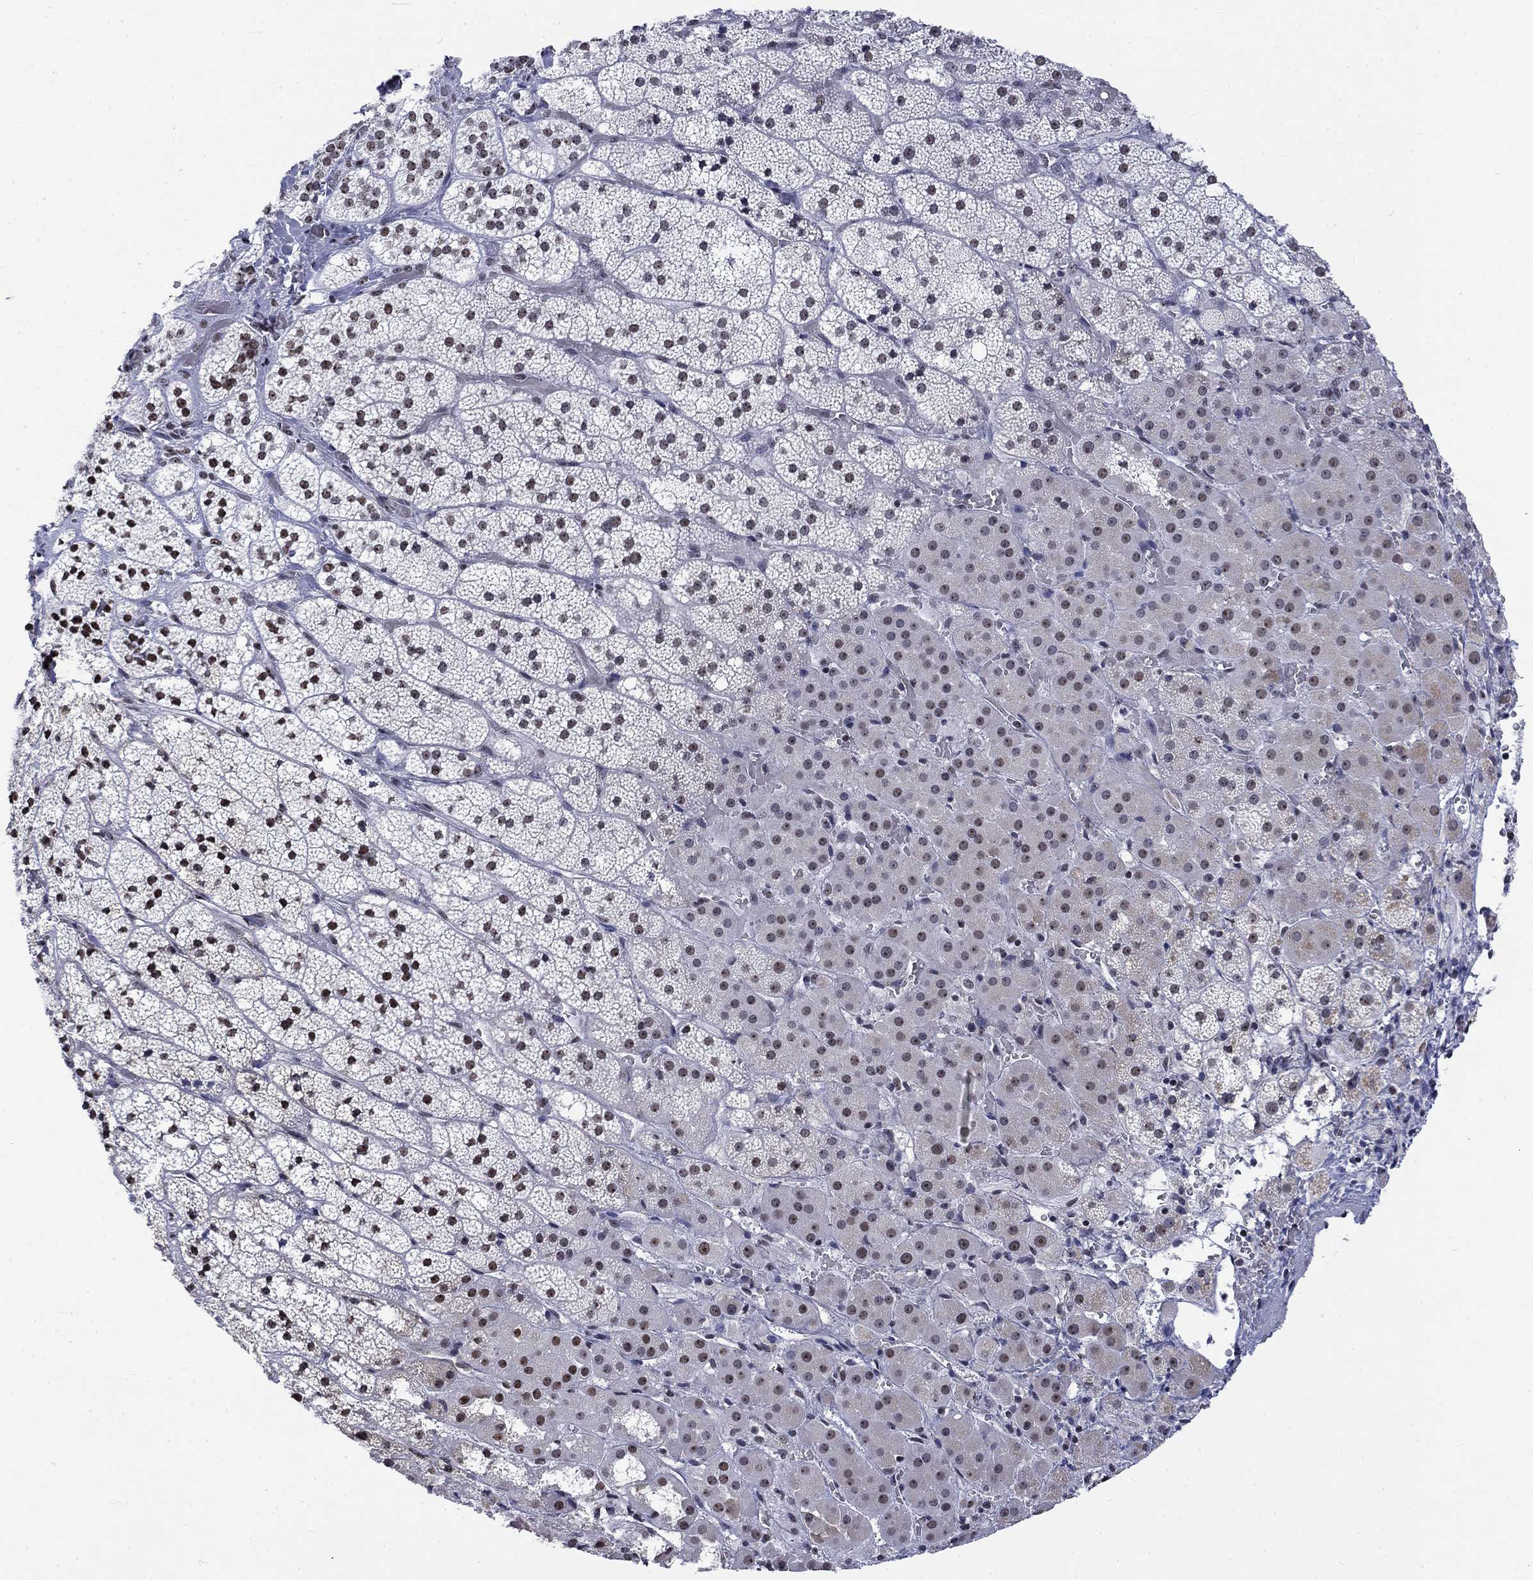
{"staining": {"intensity": "moderate", "quantity": "<25%", "location": "nuclear"}, "tissue": "adrenal gland", "cell_type": "Glandular cells", "image_type": "normal", "snomed": [{"axis": "morphology", "description": "Normal tissue, NOS"}, {"axis": "topography", "description": "Adrenal gland"}], "caption": "Protein staining of unremarkable adrenal gland demonstrates moderate nuclear staining in about <25% of glandular cells.", "gene": "CSRNP3", "patient": {"sex": "male", "age": 53}}